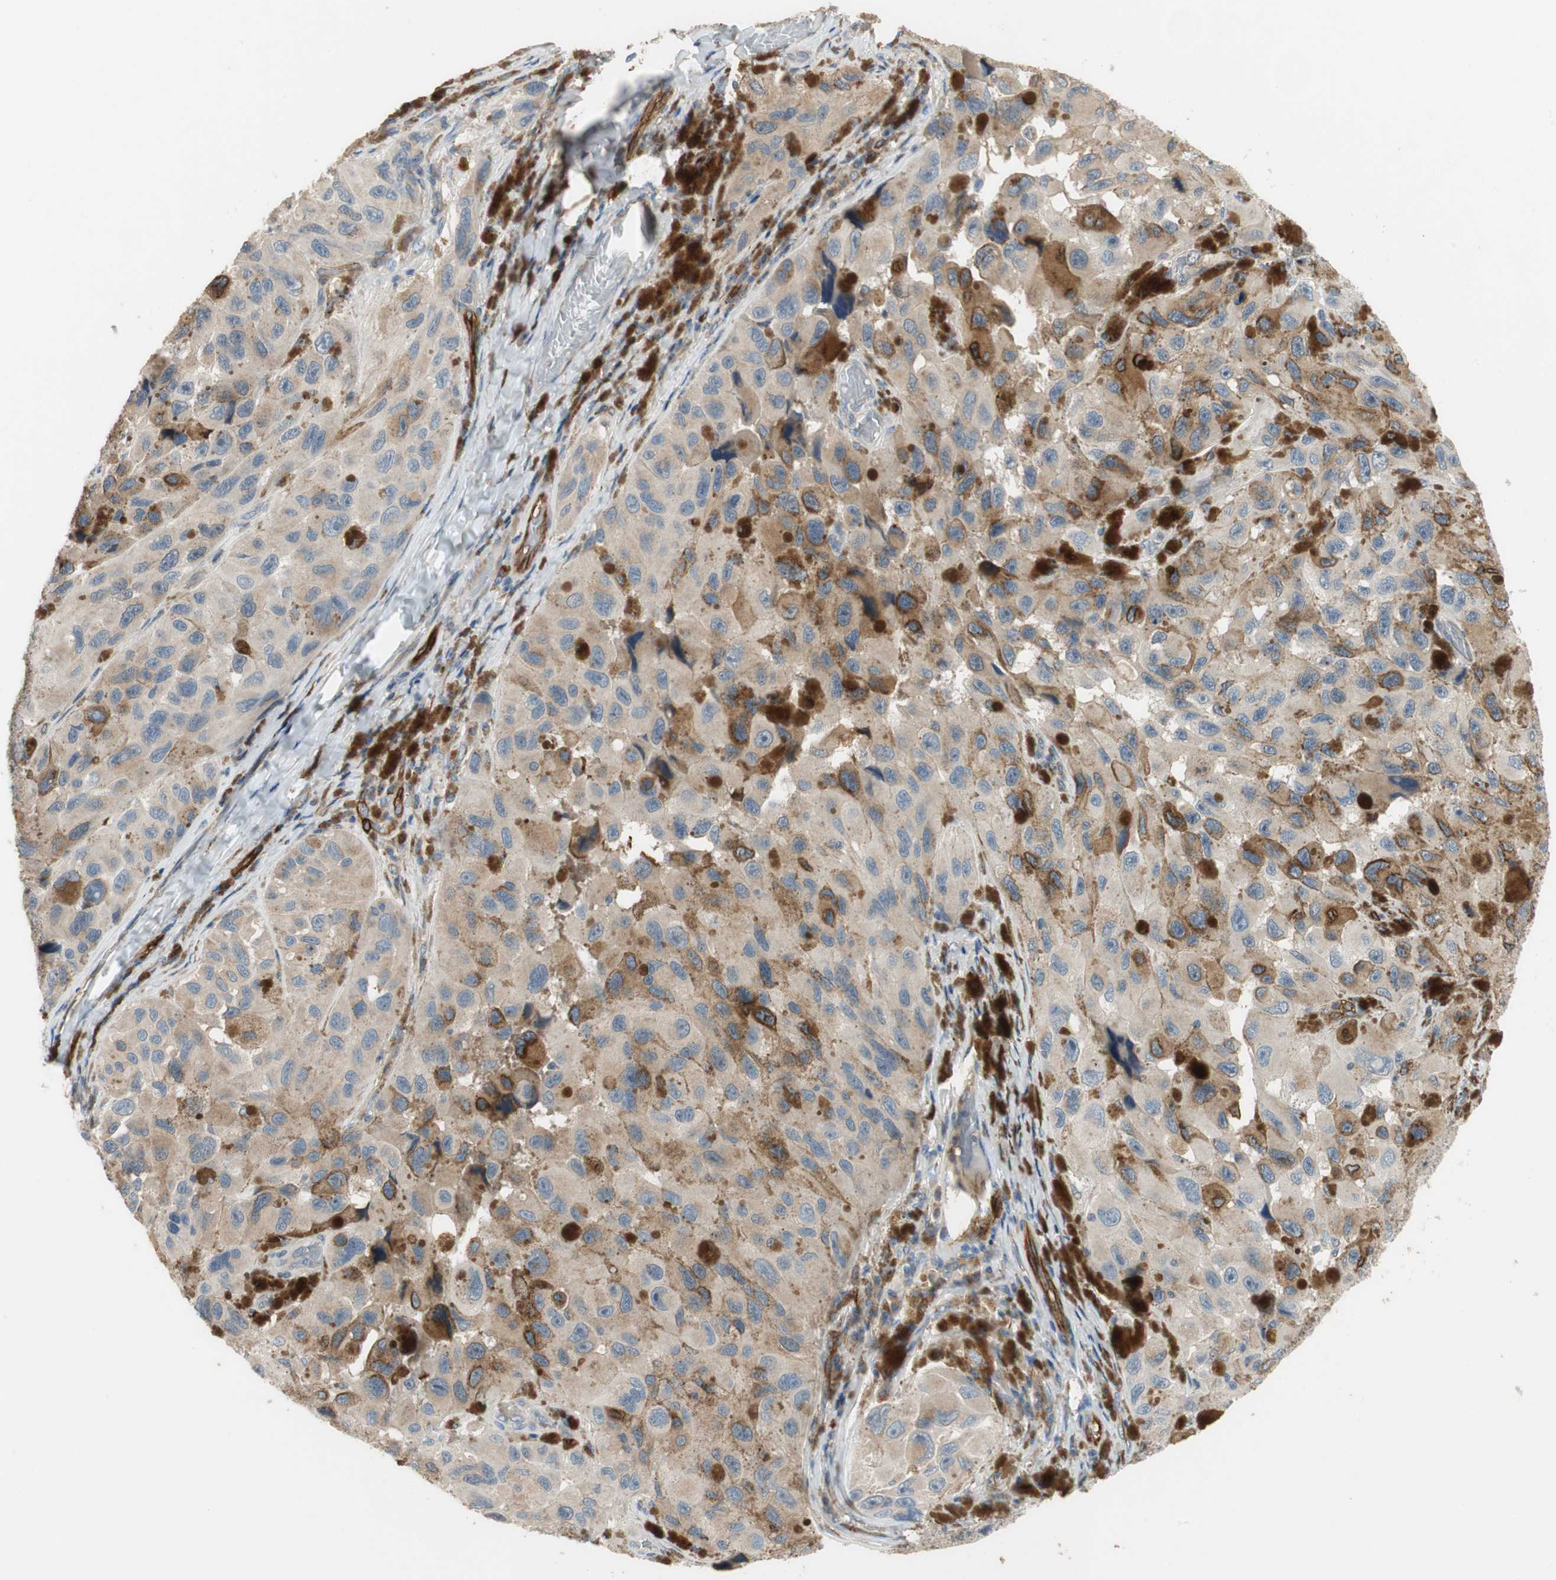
{"staining": {"intensity": "moderate", "quantity": "<25%", "location": "cytoplasmic/membranous"}, "tissue": "melanoma", "cell_type": "Tumor cells", "image_type": "cancer", "snomed": [{"axis": "morphology", "description": "Malignant melanoma, NOS"}, {"axis": "topography", "description": "Skin"}], "caption": "Protein staining displays moderate cytoplasmic/membranous staining in about <25% of tumor cells in melanoma. Using DAB (3,3'-diaminobenzidine) (brown) and hematoxylin (blue) stains, captured at high magnification using brightfield microscopy.", "gene": "ALPL", "patient": {"sex": "female", "age": 73}}